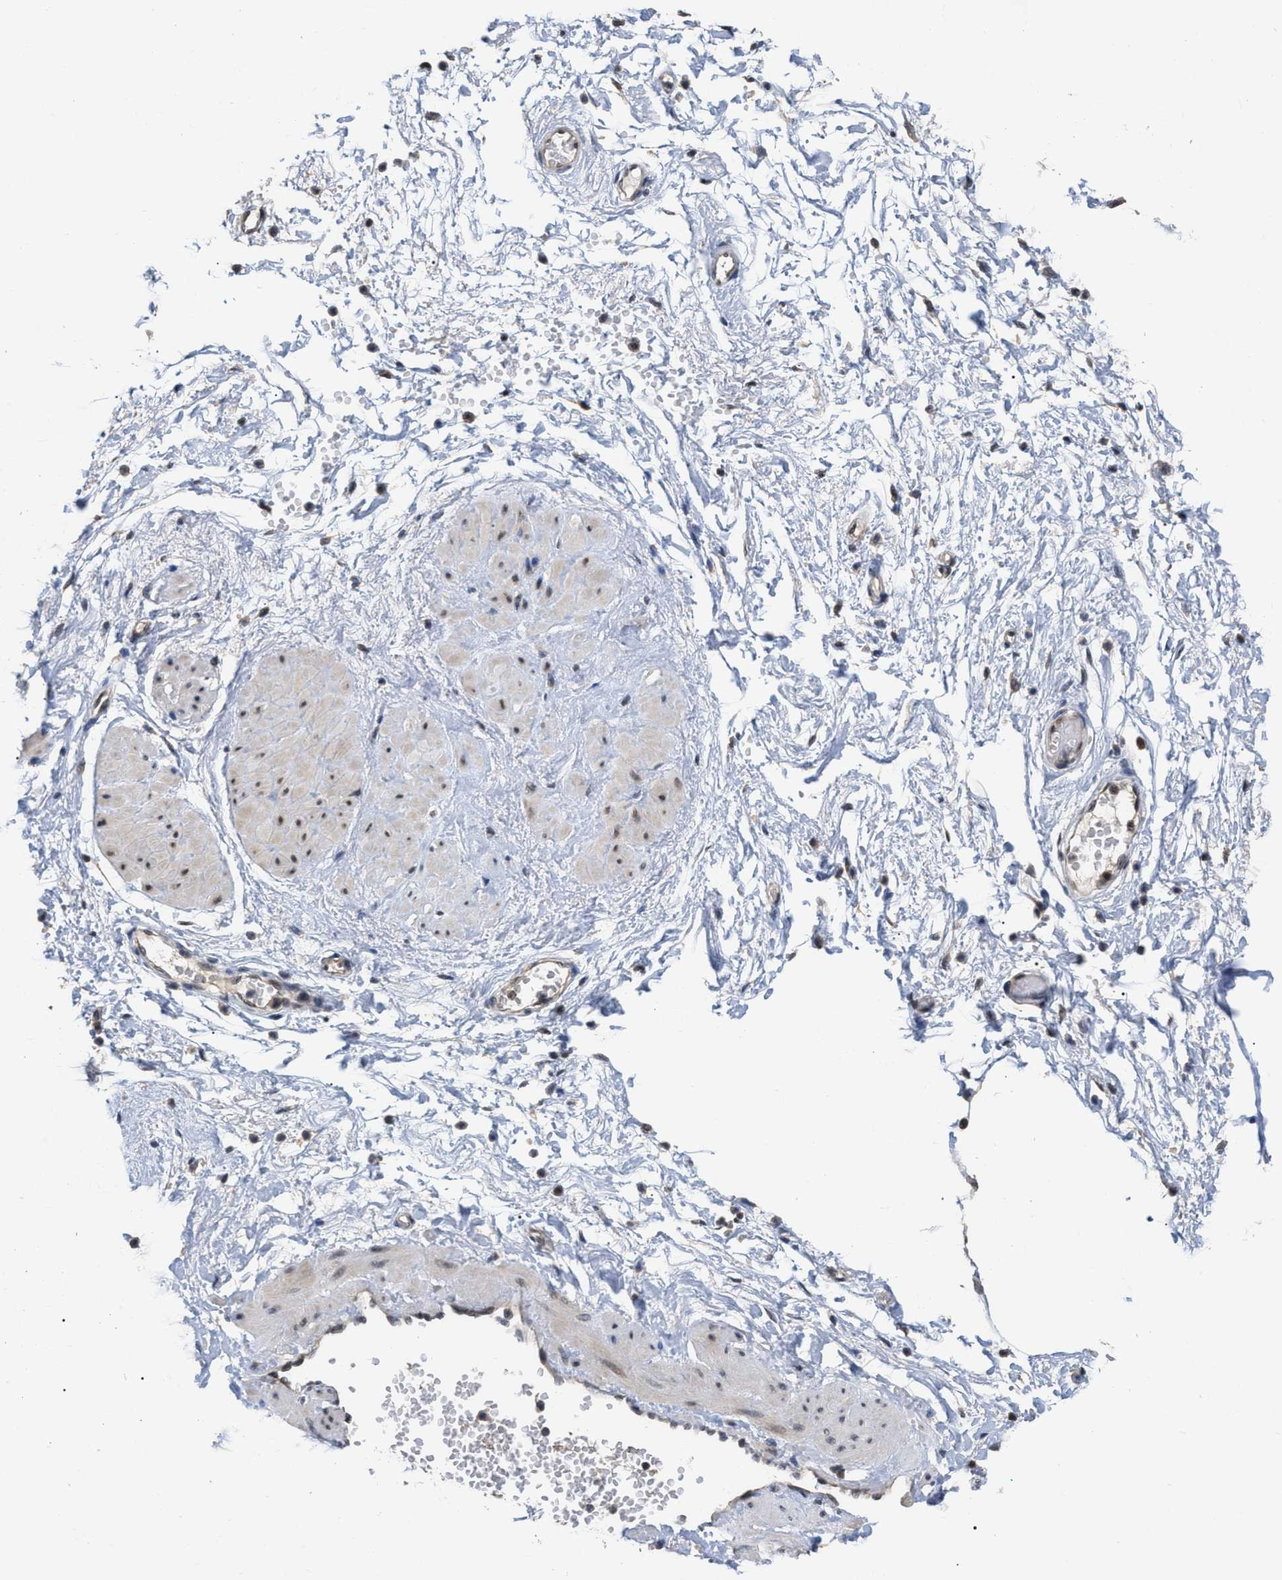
{"staining": {"intensity": "negative", "quantity": "none", "location": "none"}, "tissue": "adipose tissue", "cell_type": "Adipocytes", "image_type": "normal", "snomed": [{"axis": "morphology", "description": "Normal tissue, NOS"}, {"axis": "topography", "description": "Soft tissue"}, {"axis": "topography", "description": "Vascular tissue"}], "caption": "Adipocytes are negative for protein expression in benign human adipose tissue.", "gene": "JAZF1", "patient": {"sex": "female", "age": 35}}